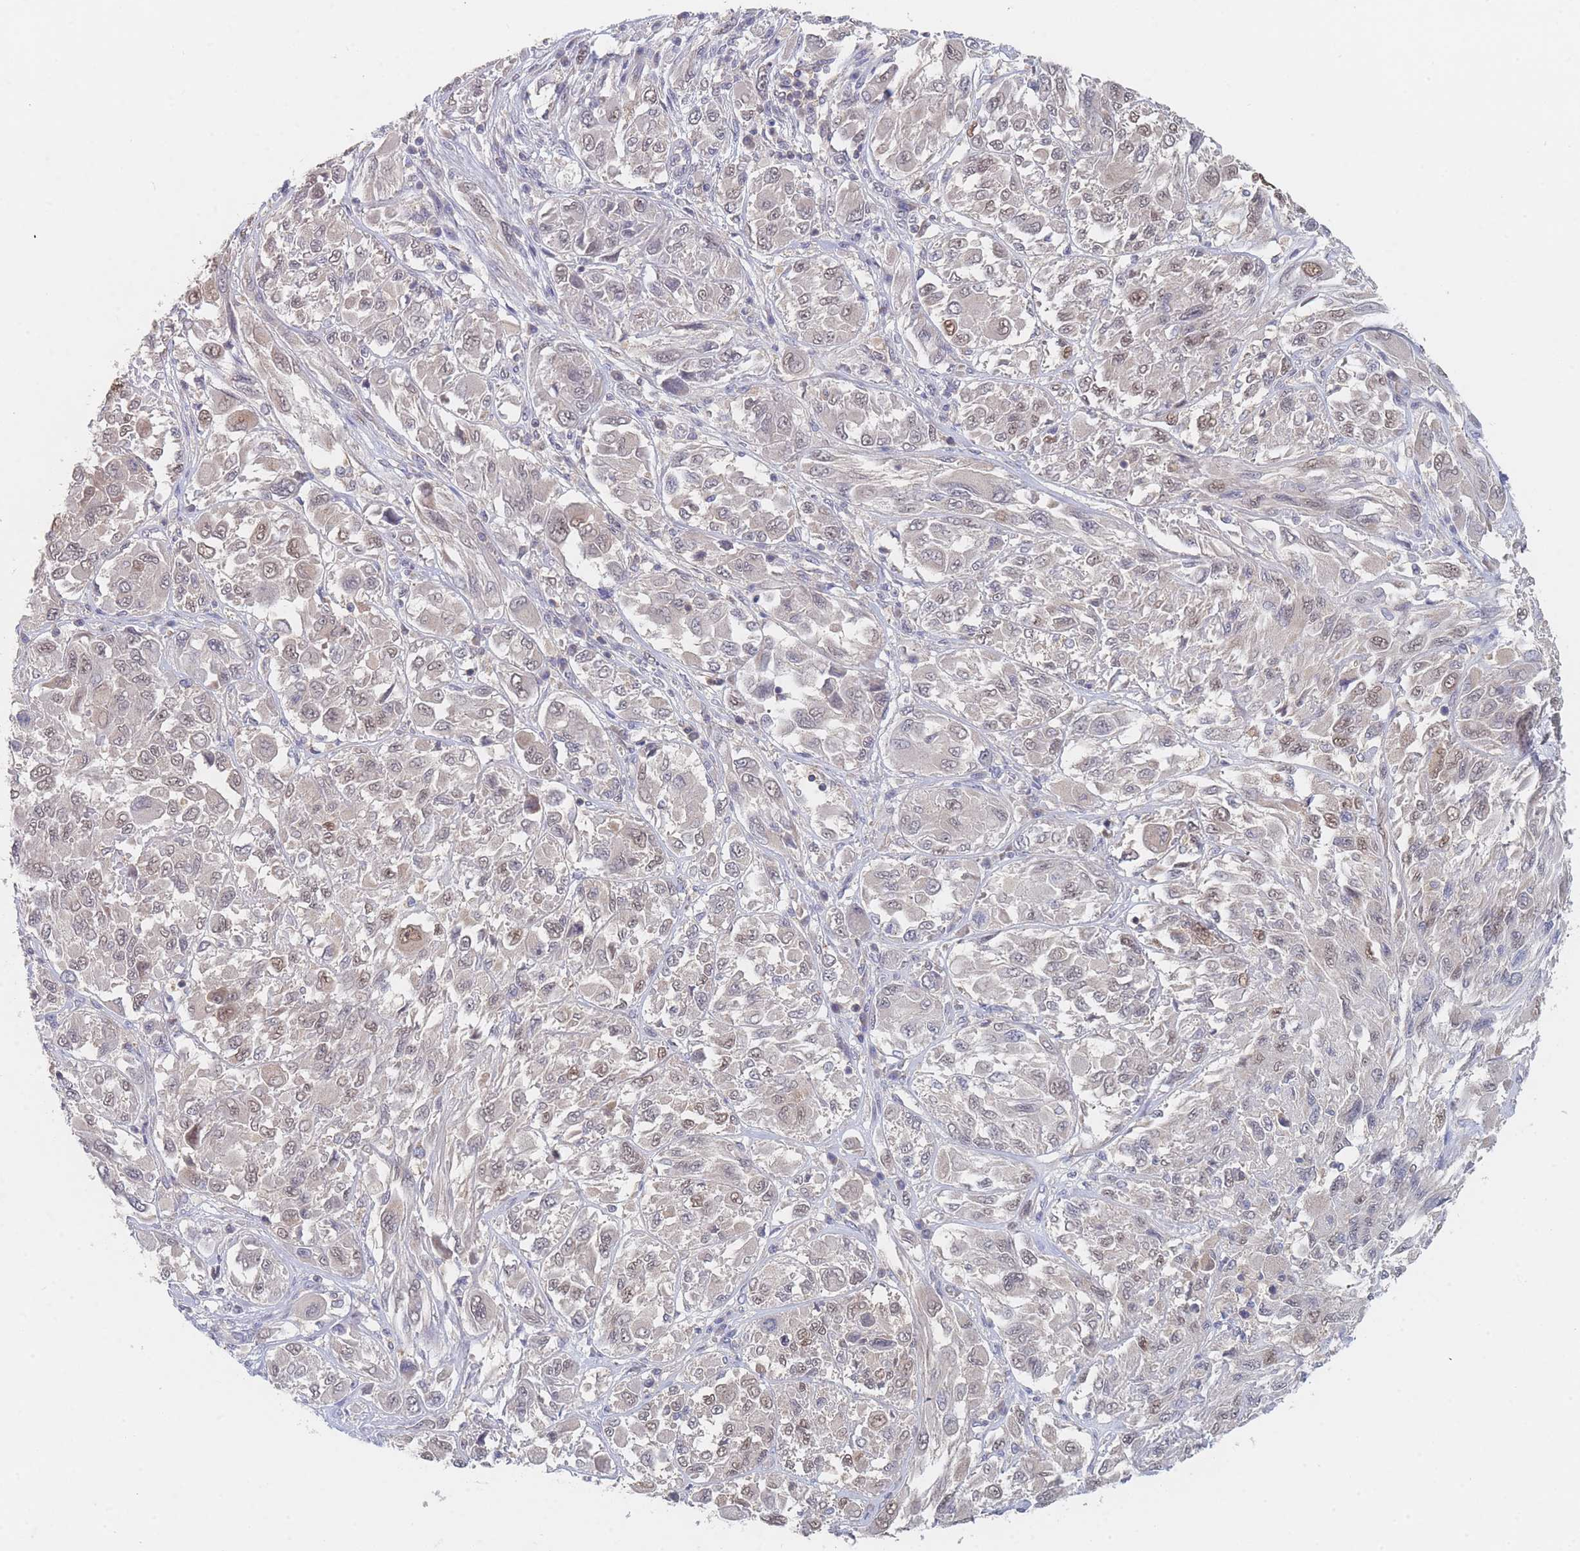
{"staining": {"intensity": "moderate", "quantity": "25%-75%", "location": "nuclear"}, "tissue": "melanoma", "cell_type": "Tumor cells", "image_type": "cancer", "snomed": [{"axis": "morphology", "description": "Malignant melanoma, NOS"}, {"axis": "topography", "description": "Skin"}], "caption": "Moderate nuclear positivity is present in about 25%-75% of tumor cells in malignant melanoma. The staining was performed using DAB, with brown indicating positive protein expression. Nuclei are stained blue with hematoxylin.", "gene": "PPP6C", "patient": {"sex": "female", "age": 91}}